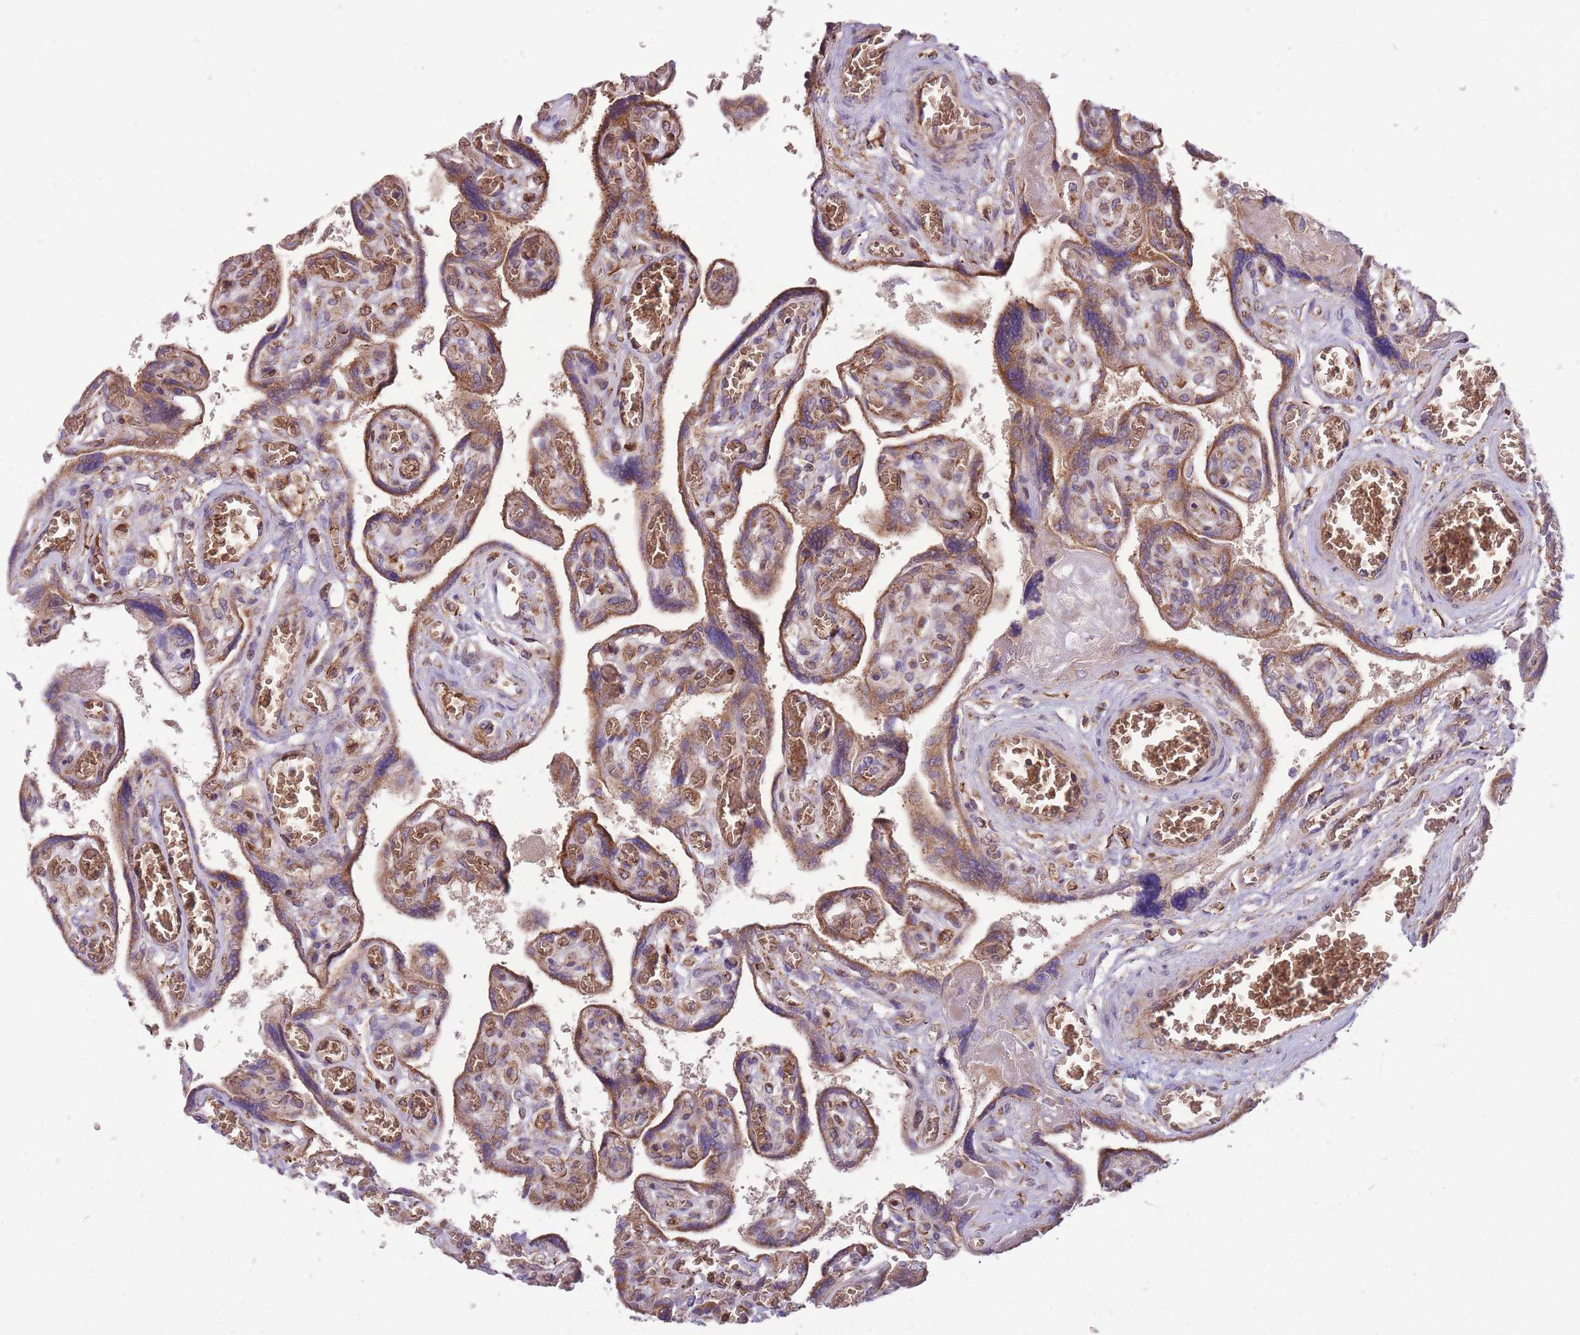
{"staining": {"intensity": "moderate", "quantity": ">75%", "location": "cytoplasmic/membranous"}, "tissue": "placenta", "cell_type": "Trophoblastic cells", "image_type": "normal", "snomed": [{"axis": "morphology", "description": "Normal tissue, NOS"}, {"axis": "topography", "description": "Placenta"}], "caption": "Protein staining reveals moderate cytoplasmic/membranous expression in approximately >75% of trophoblastic cells in normal placenta.", "gene": "ANKRD10", "patient": {"sex": "female", "age": 39}}